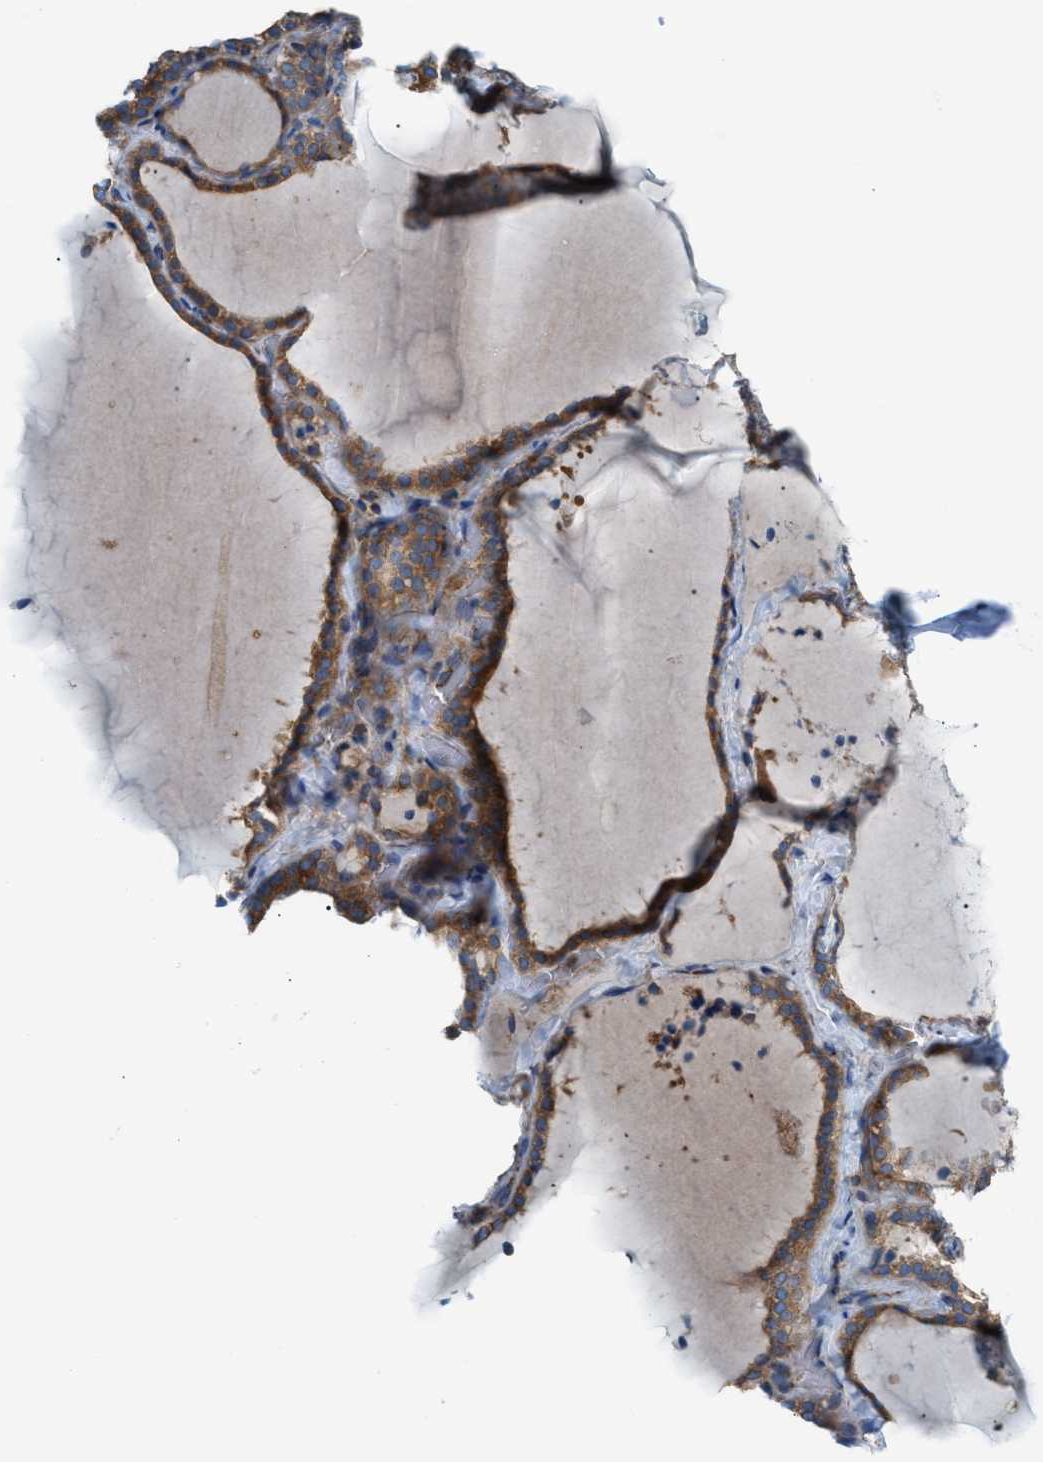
{"staining": {"intensity": "strong", "quantity": ">75%", "location": "cytoplasmic/membranous"}, "tissue": "thyroid gland", "cell_type": "Glandular cells", "image_type": "normal", "snomed": [{"axis": "morphology", "description": "Normal tissue, NOS"}, {"axis": "topography", "description": "Thyroid gland"}], "caption": "Strong cytoplasmic/membranous protein expression is present in approximately >75% of glandular cells in thyroid gland.", "gene": "TBC1D15", "patient": {"sex": "female", "age": 22}}